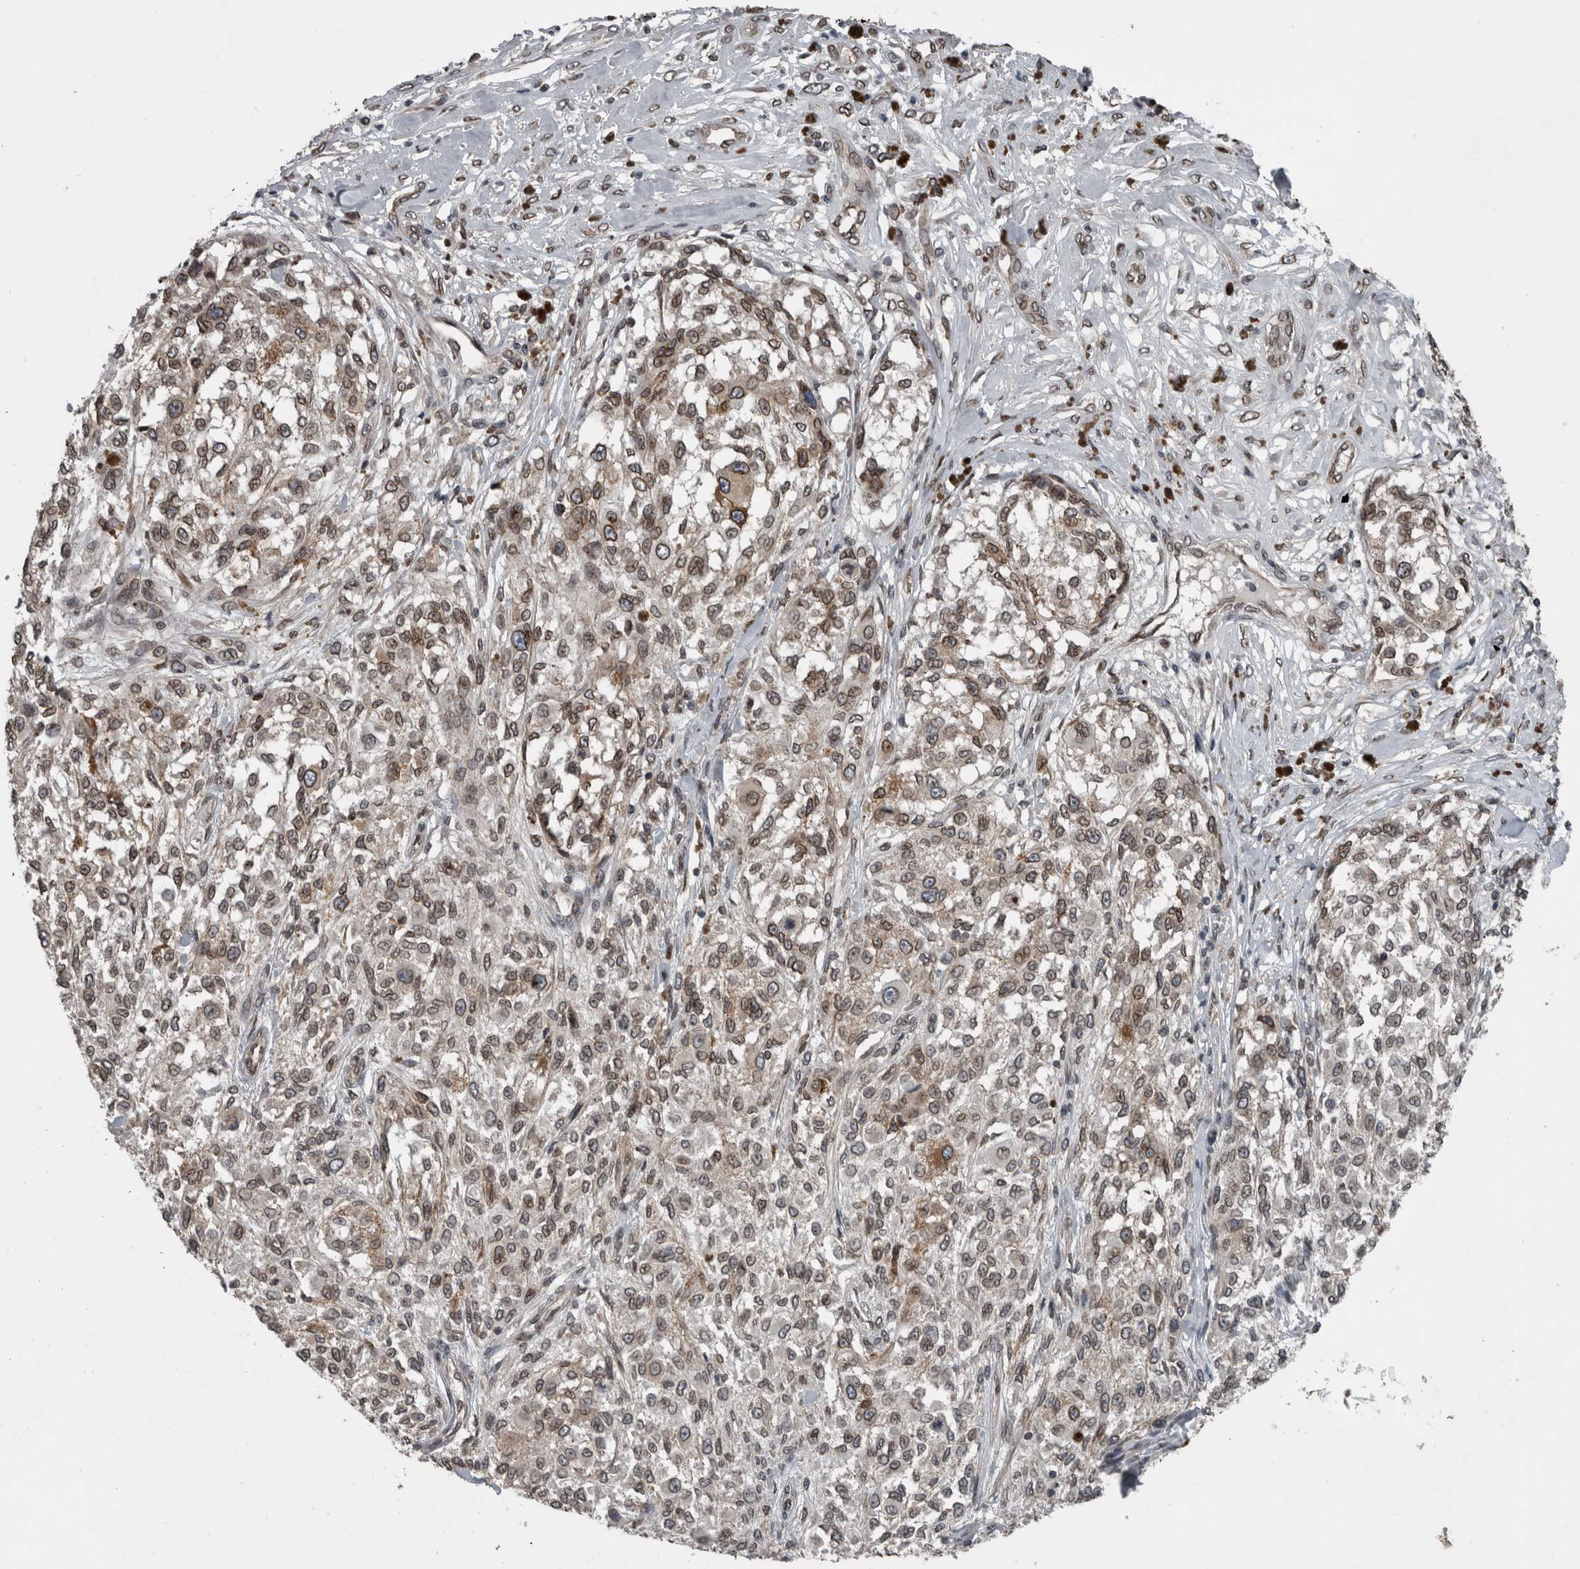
{"staining": {"intensity": "moderate", "quantity": "25%-75%", "location": "cytoplasmic/membranous,nuclear"}, "tissue": "melanoma", "cell_type": "Tumor cells", "image_type": "cancer", "snomed": [{"axis": "morphology", "description": "Necrosis, NOS"}, {"axis": "morphology", "description": "Malignant melanoma, NOS"}, {"axis": "topography", "description": "Skin"}], "caption": "Human melanoma stained with a protein marker exhibits moderate staining in tumor cells.", "gene": "RANBP2", "patient": {"sex": "female", "age": 87}}